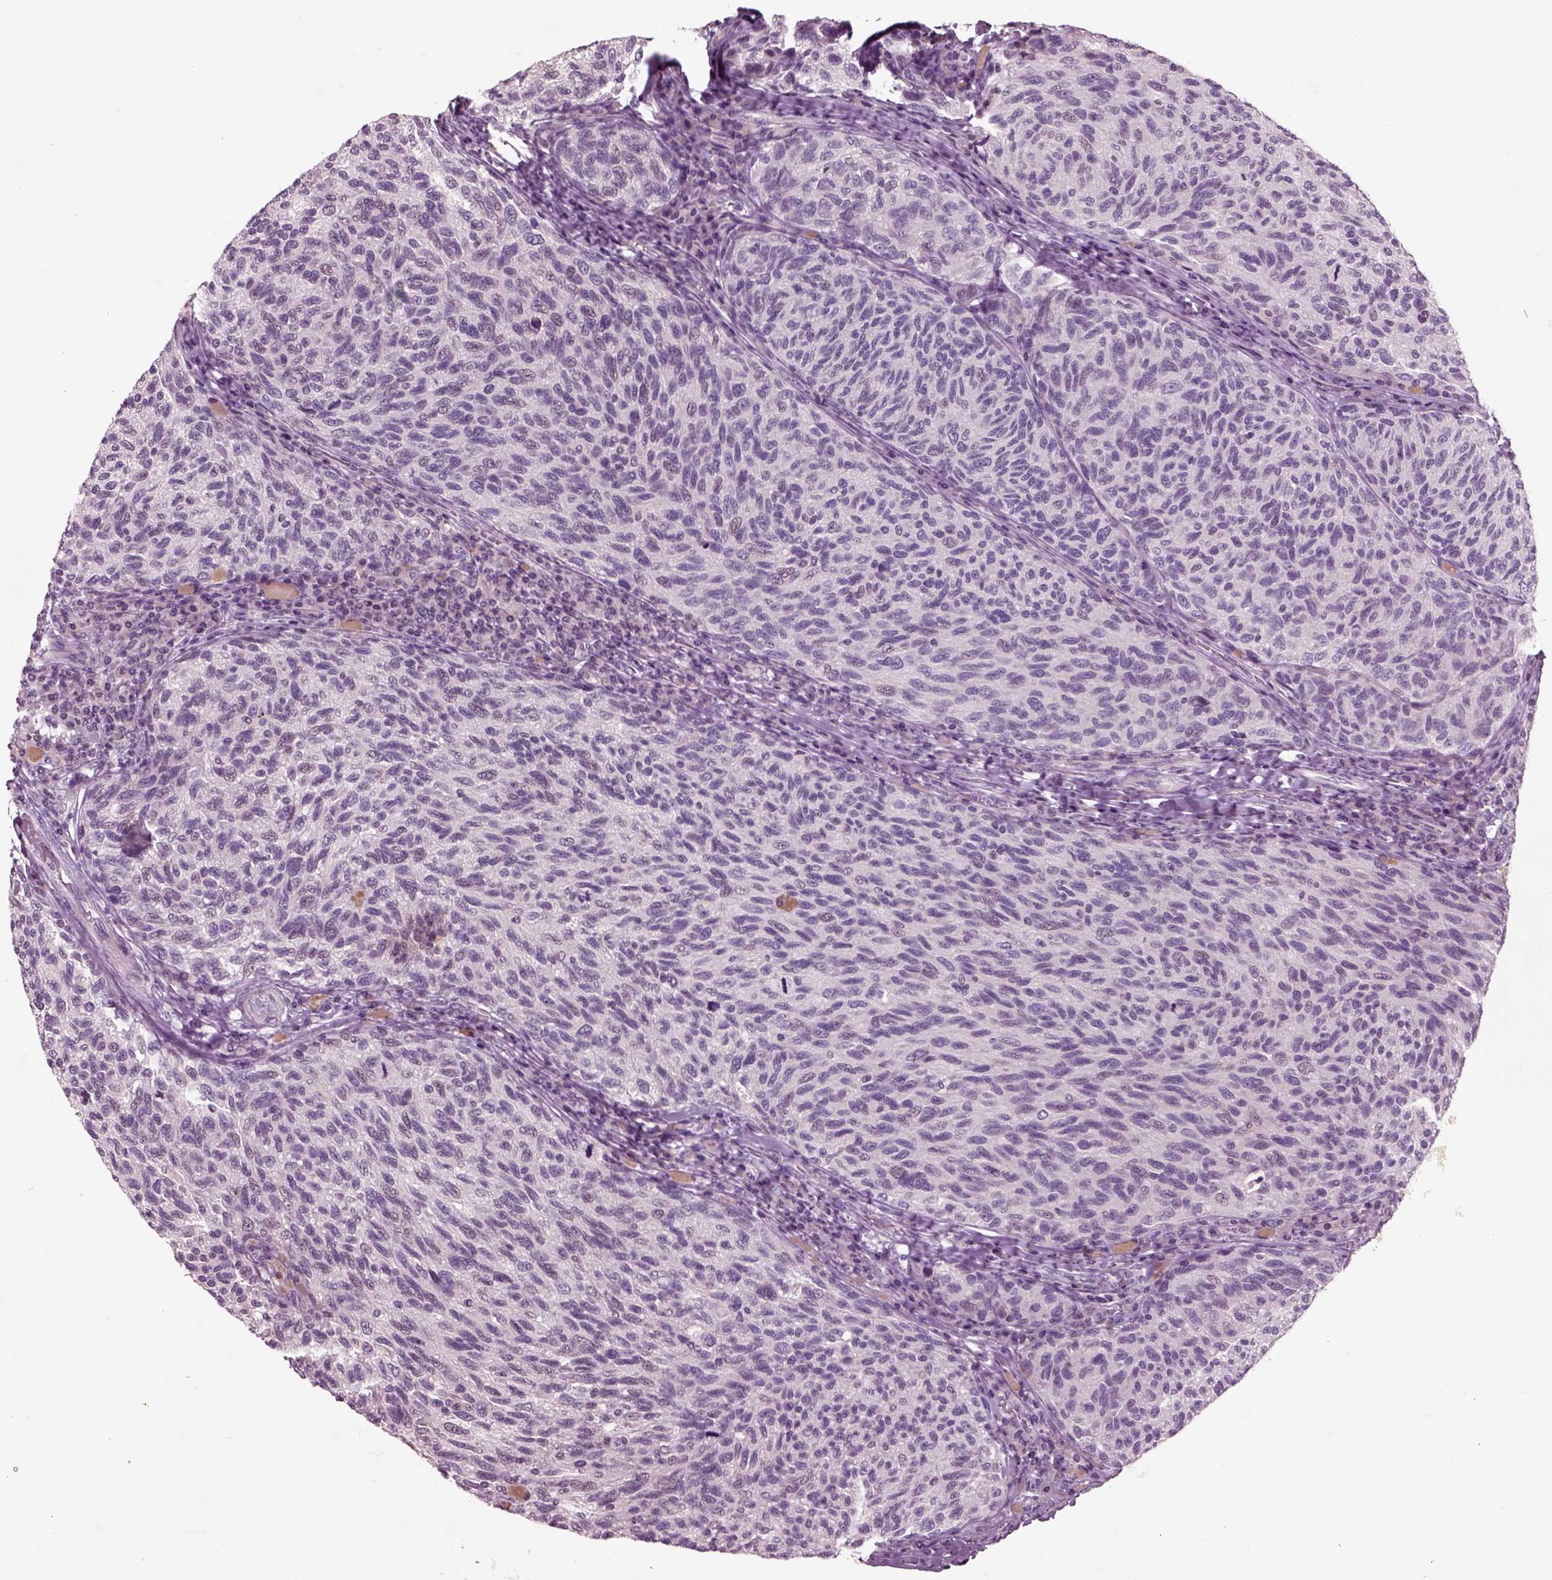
{"staining": {"intensity": "negative", "quantity": "none", "location": "none"}, "tissue": "melanoma", "cell_type": "Tumor cells", "image_type": "cancer", "snomed": [{"axis": "morphology", "description": "Malignant melanoma, NOS"}, {"axis": "topography", "description": "Skin"}], "caption": "There is no significant positivity in tumor cells of melanoma.", "gene": "CHGB", "patient": {"sex": "female", "age": 73}}